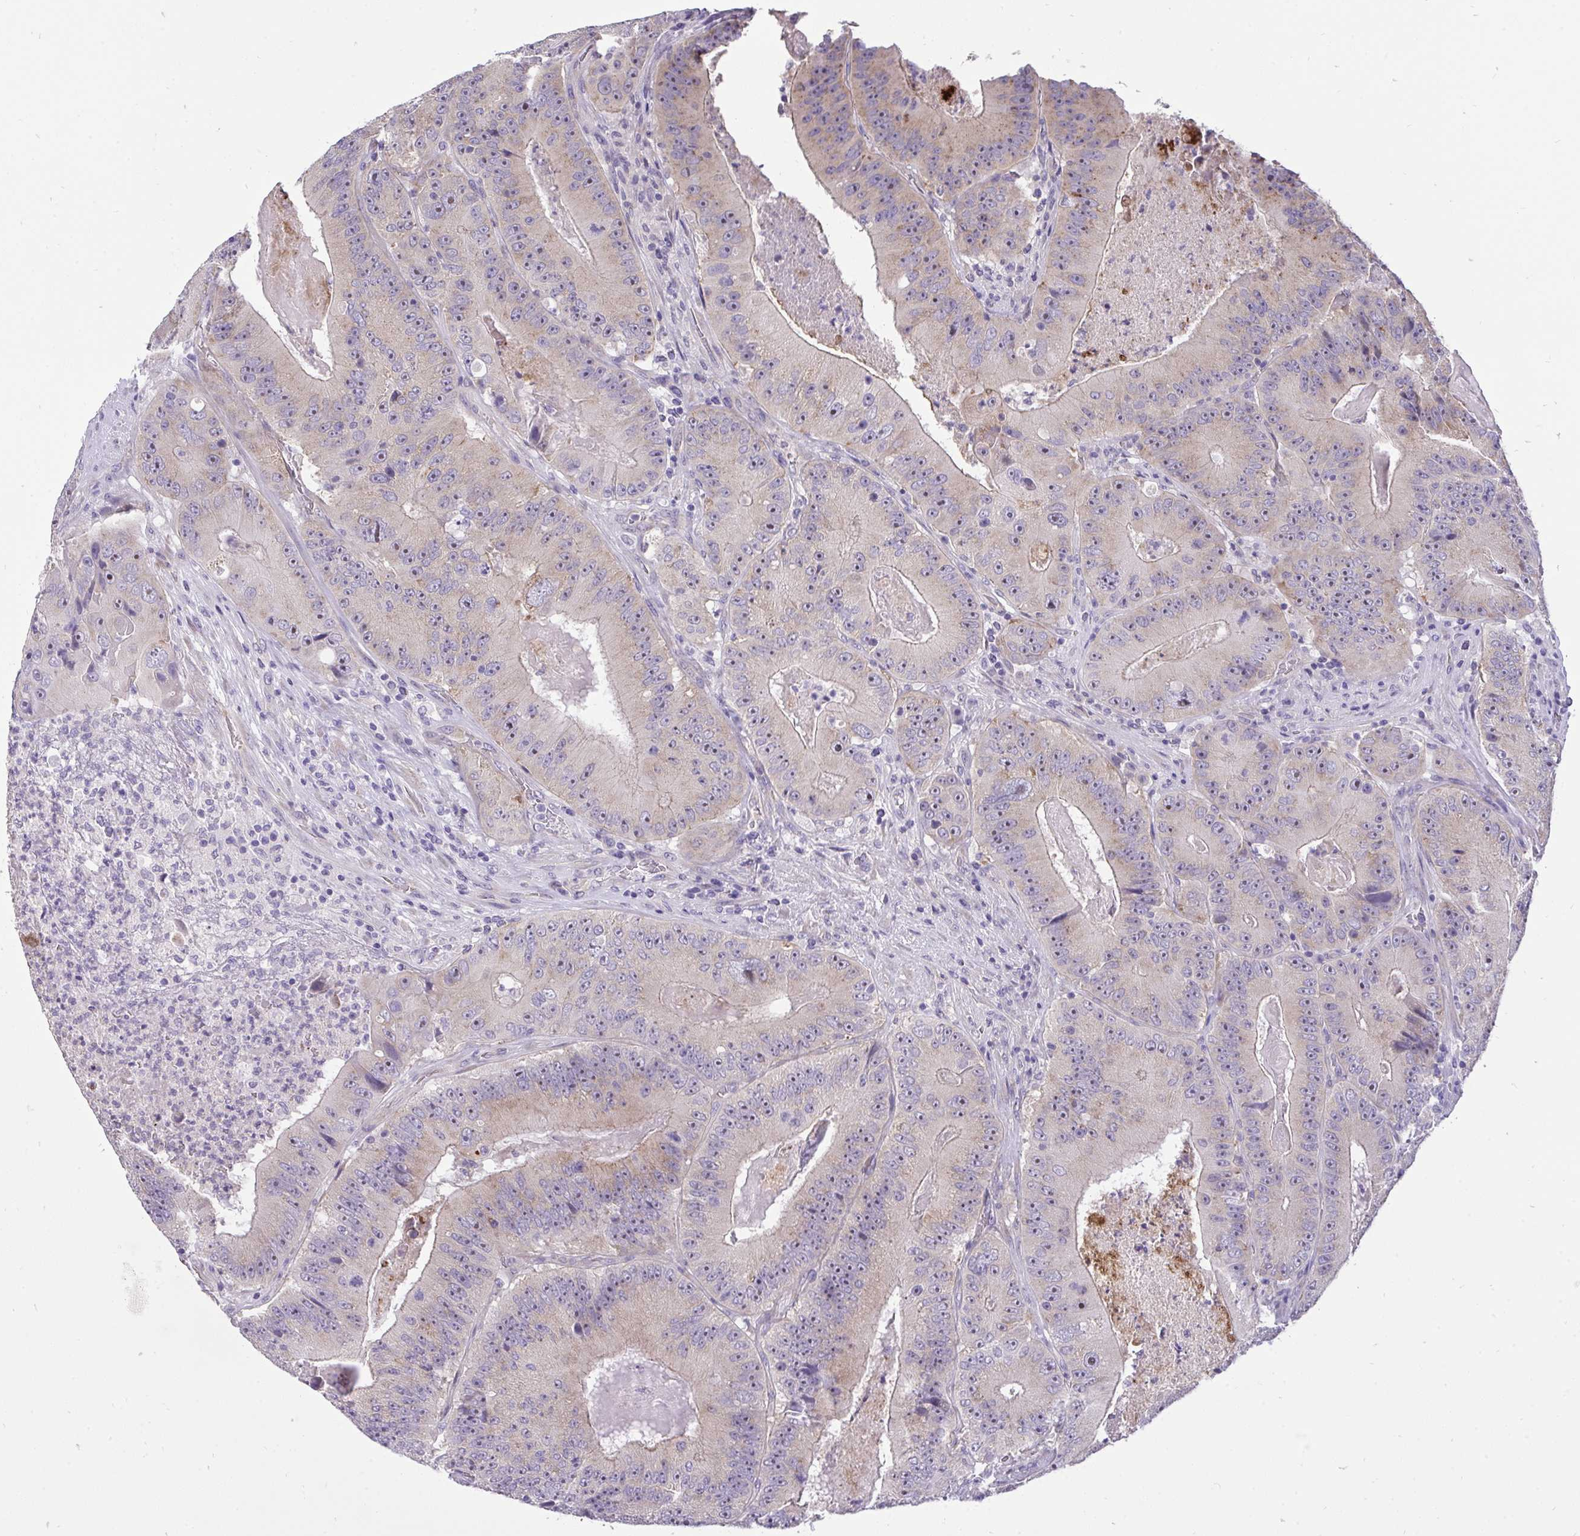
{"staining": {"intensity": "weak", "quantity": "<25%", "location": "cytoplasmic/membranous"}, "tissue": "colorectal cancer", "cell_type": "Tumor cells", "image_type": "cancer", "snomed": [{"axis": "morphology", "description": "Adenocarcinoma, NOS"}, {"axis": "topography", "description": "Colon"}], "caption": "Histopathology image shows no significant protein expression in tumor cells of colorectal adenocarcinoma. (Brightfield microscopy of DAB IHC at high magnification).", "gene": "VGLL3", "patient": {"sex": "female", "age": 86}}